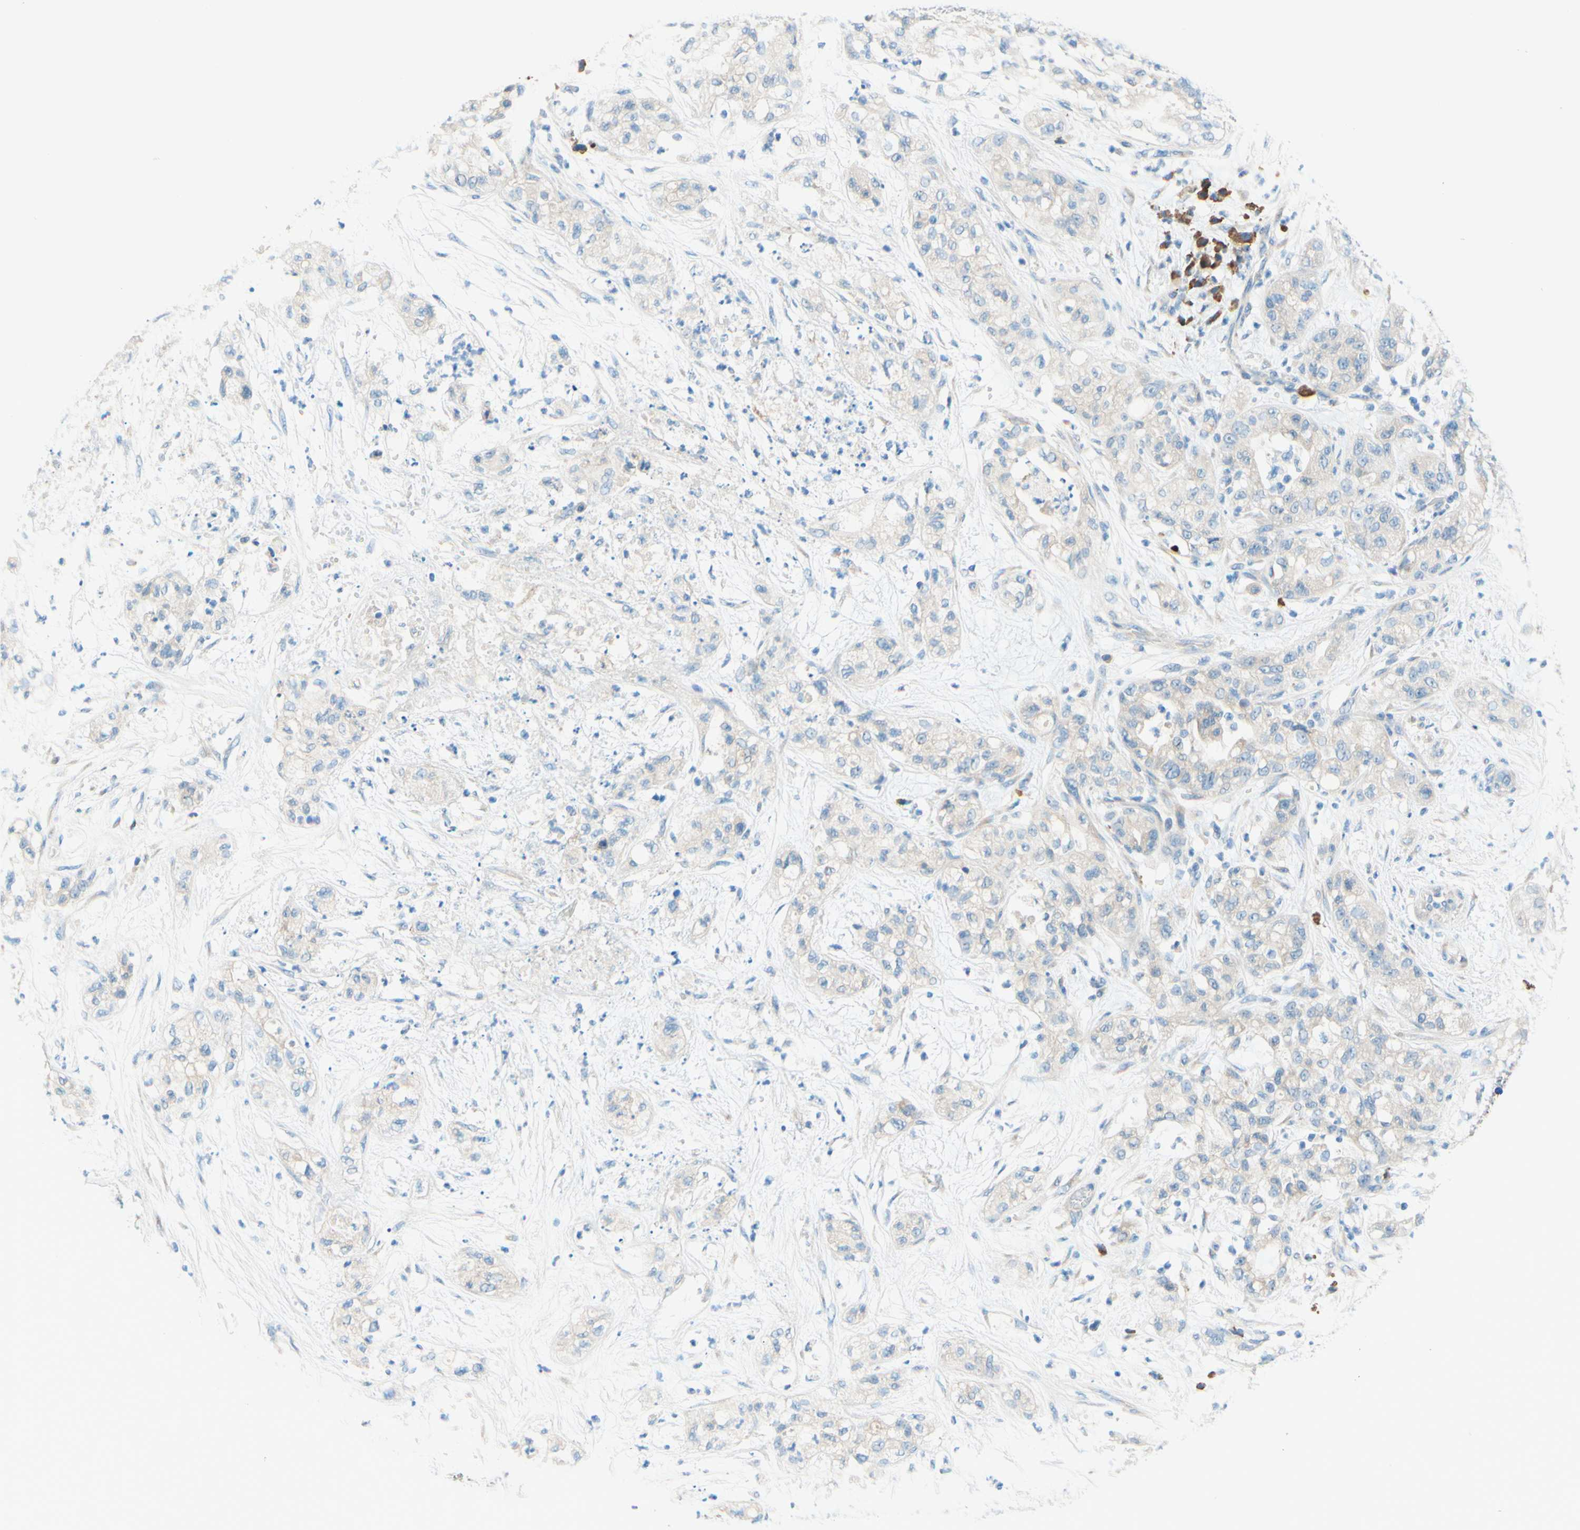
{"staining": {"intensity": "weak", "quantity": ">75%", "location": "cytoplasmic/membranous"}, "tissue": "pancreatic cancer", "cell_type": "Tumor cells", "image_type": "cancer", "snomed": [{"axis": "morphology", "description": "Adenocarcinoma, NOS"}, {"axis": "topography", "description": "Pancreas"}], "caption": "An image of pancreatic cancer (adenocarcinoma) stained for a protein reveals weak cytoplasmic/membranous brown staining in tumor cells.", "gene": "PASD1", "patient": {"sex": "female", "age": 78}}